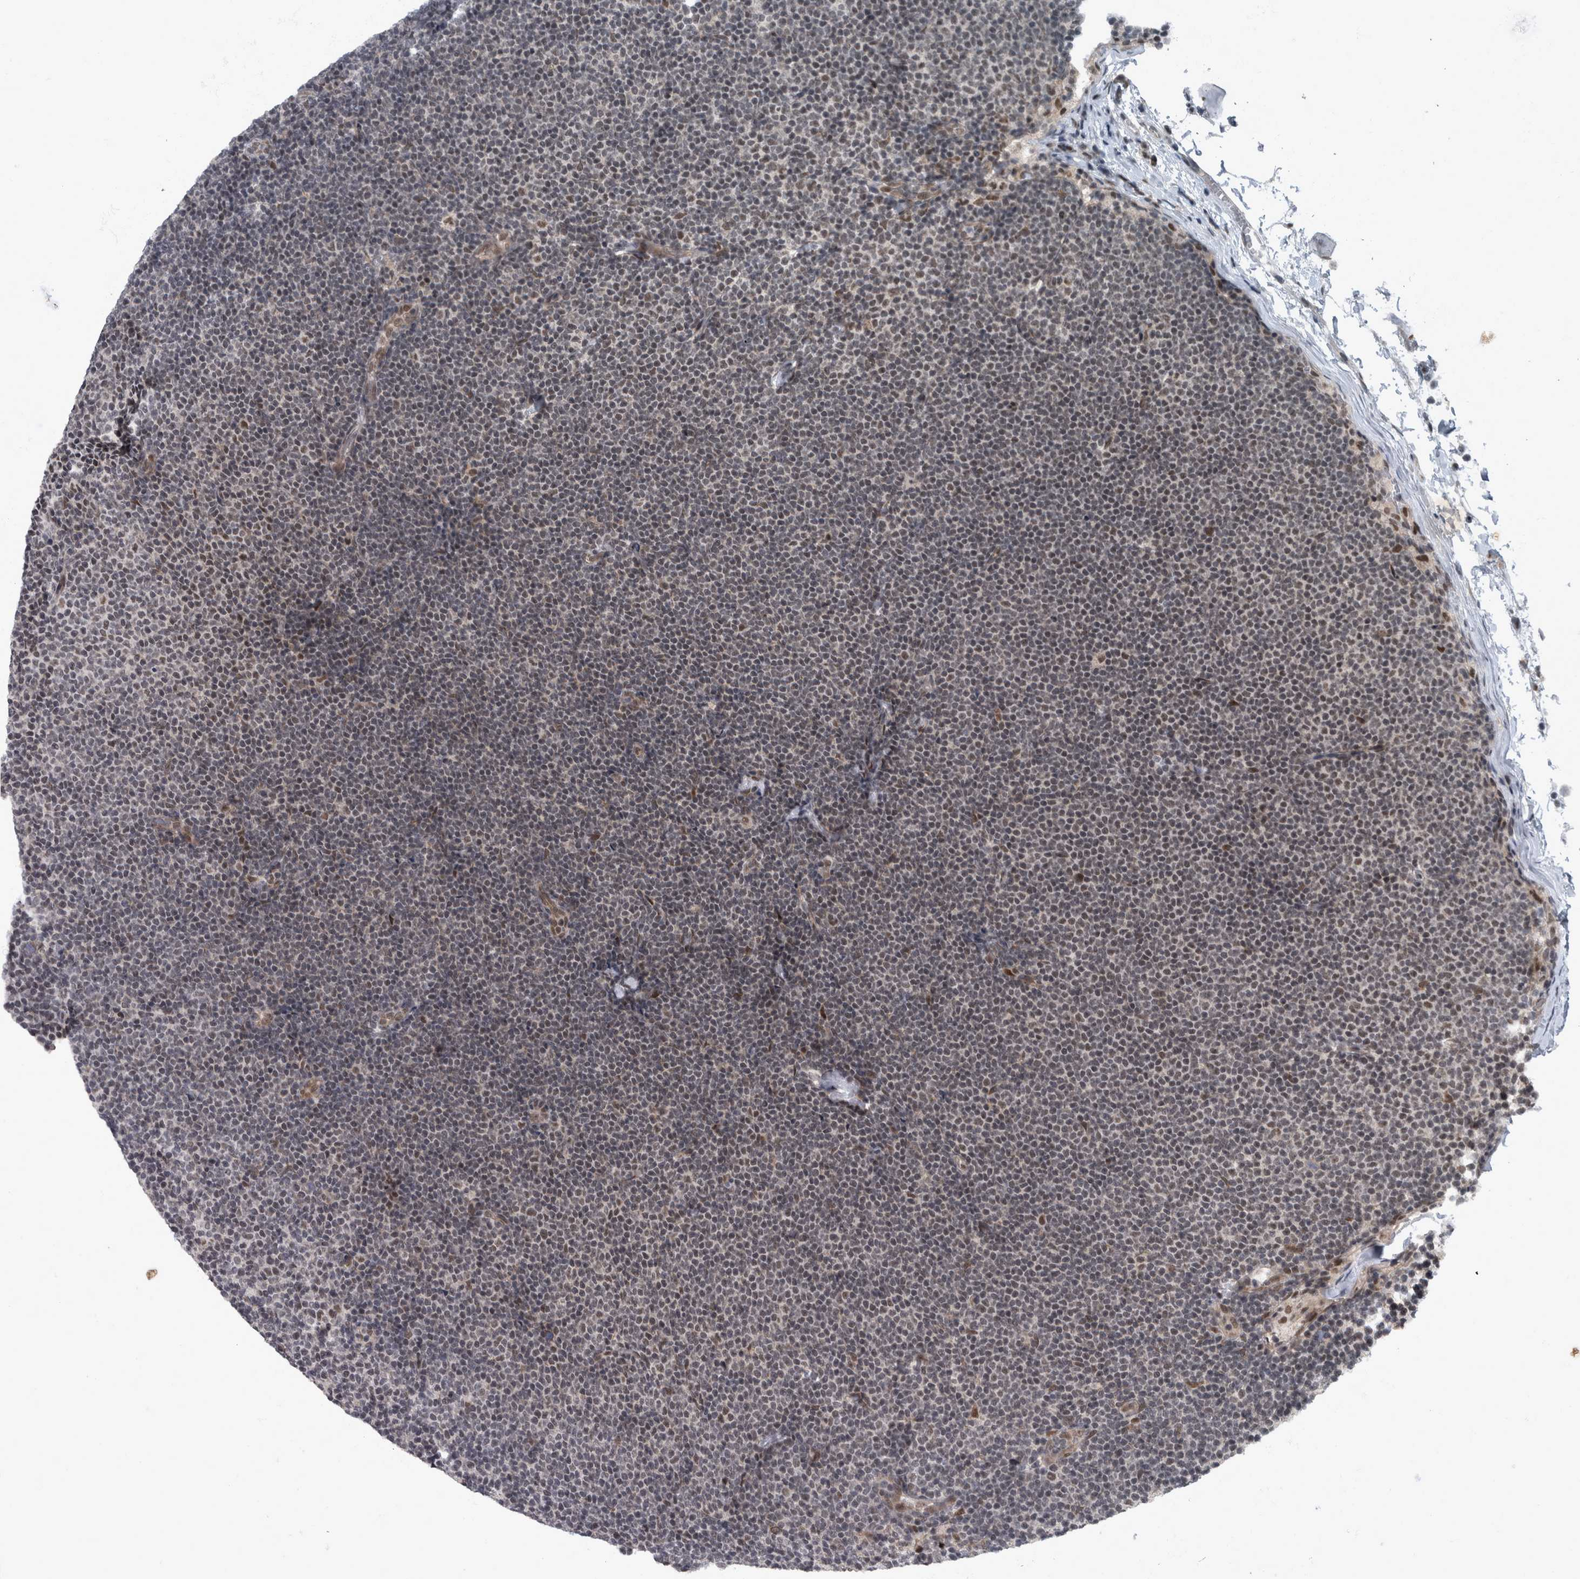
{"staining": {"intensity": "weak", "quantity": ">75%", "location": "nuclear"}, "tissue": "lymphoma", "cell_type": "Tumor cells", "image_type": "cancer", "snomed": [{"axis": "morphology", "description": "Malignant lymphoma, non-Hodgkin's type, Low grade"}, {"axis": "topography", "description": "Lymph node"}], "caption": "Low-grade malignant lymphoma, non-Hodgkin's type was stained to show a protein in brown. There is low levels of weak nuclear expression in about >75% of tumor cells. Nuclei are stained in blue.", "gene": "WDR33", "patient": {"sex": "female", "age": 53}}